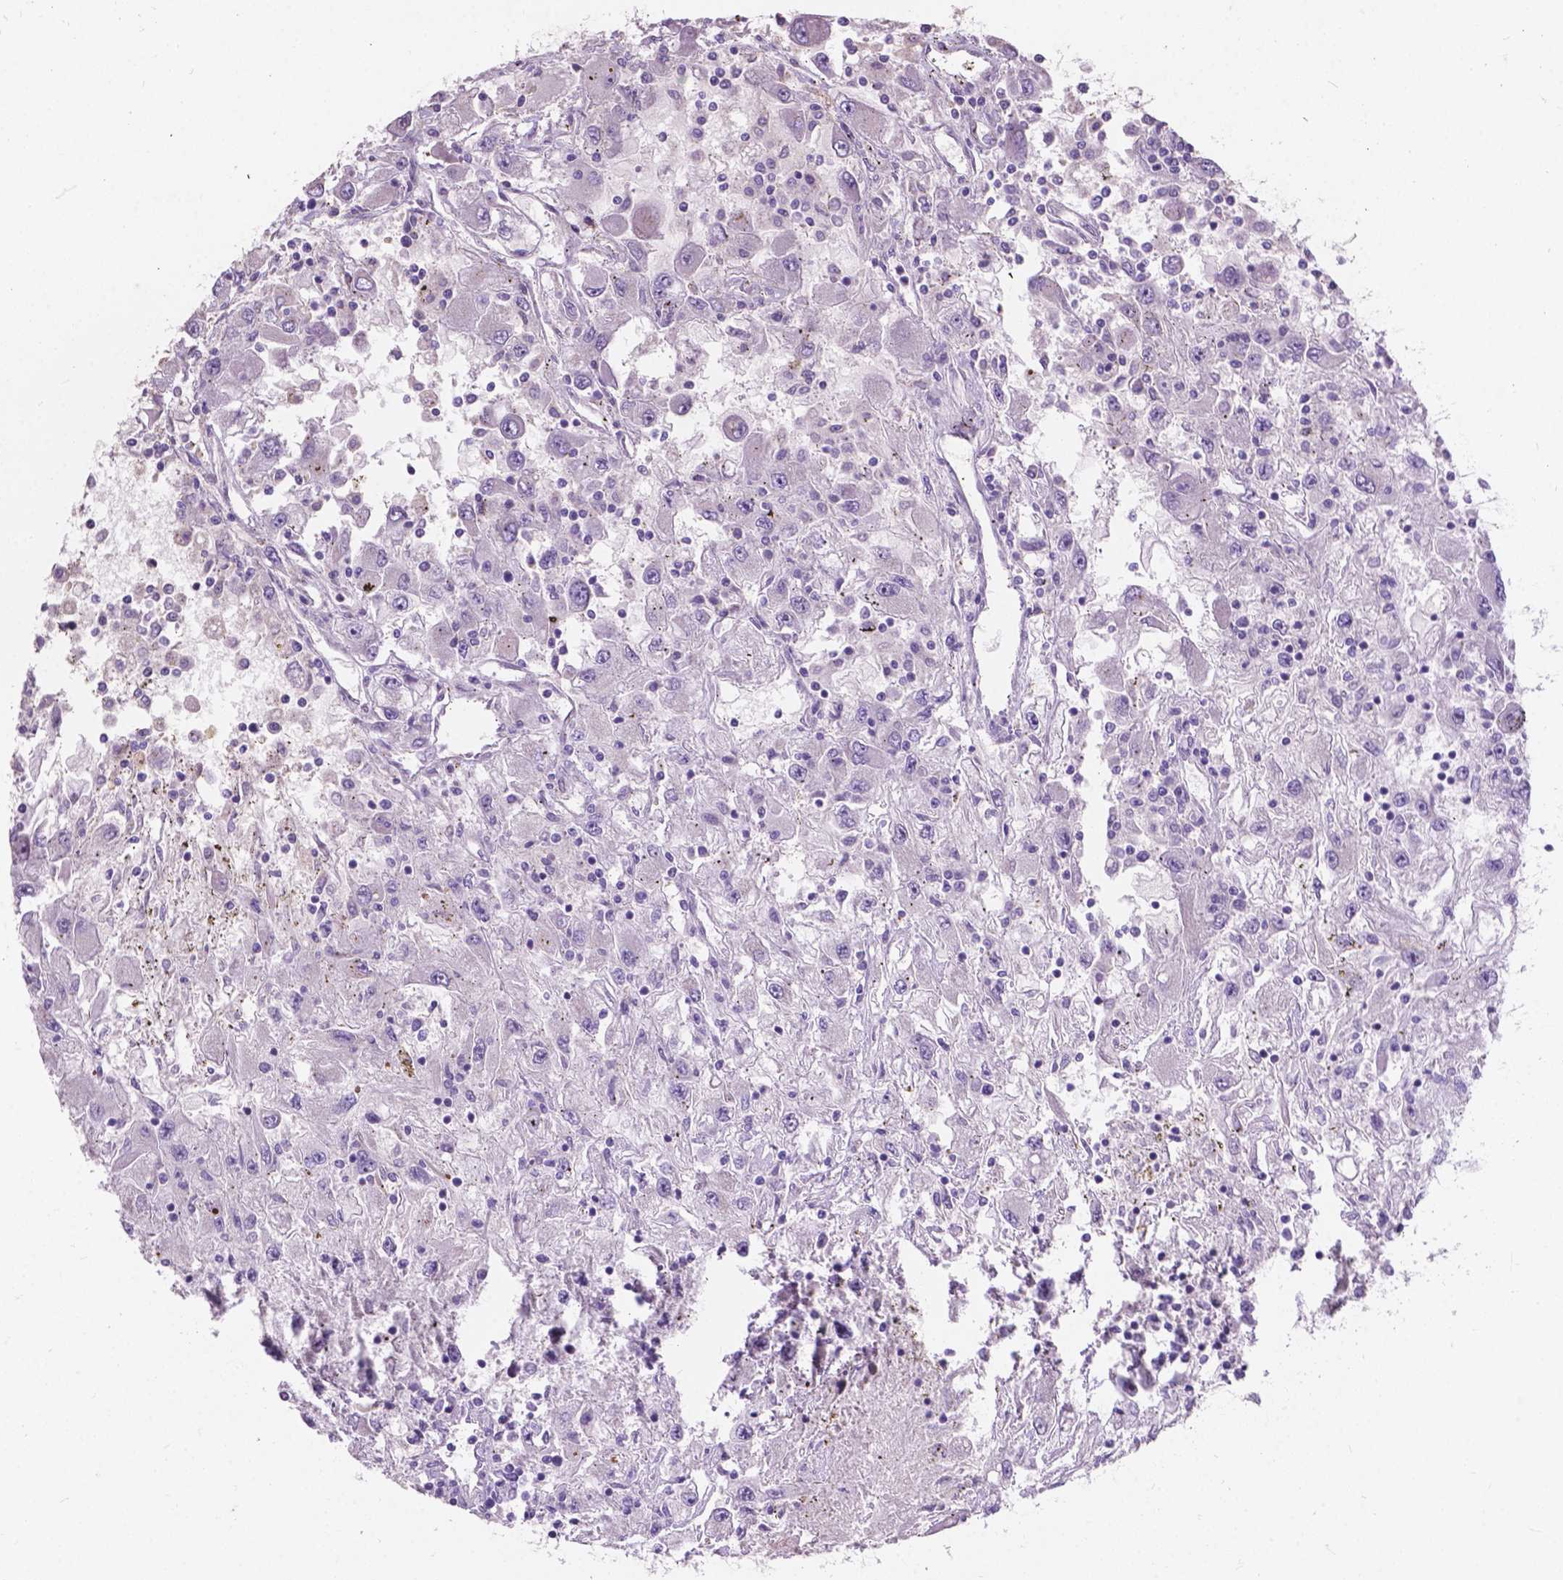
{"staining": {"intensity": "negative", "quantity": "none", "location": "none"}, "tissue": "renal cancer", "cell_type": "Tumor cells", "image_type": "cancer", "snomed": [{"axis": "morphology", "description": "Adenocarcinoma, NOS"}, {"axis": "topography", "description": "Kidney"}], "caption": "Renal cancer (adenocarcinoma) was stained to show a protein in brown. There is no significant positivity in tumor cells.", "gene": "MYH14", "patient": {"sex": "female", "age": 67}}